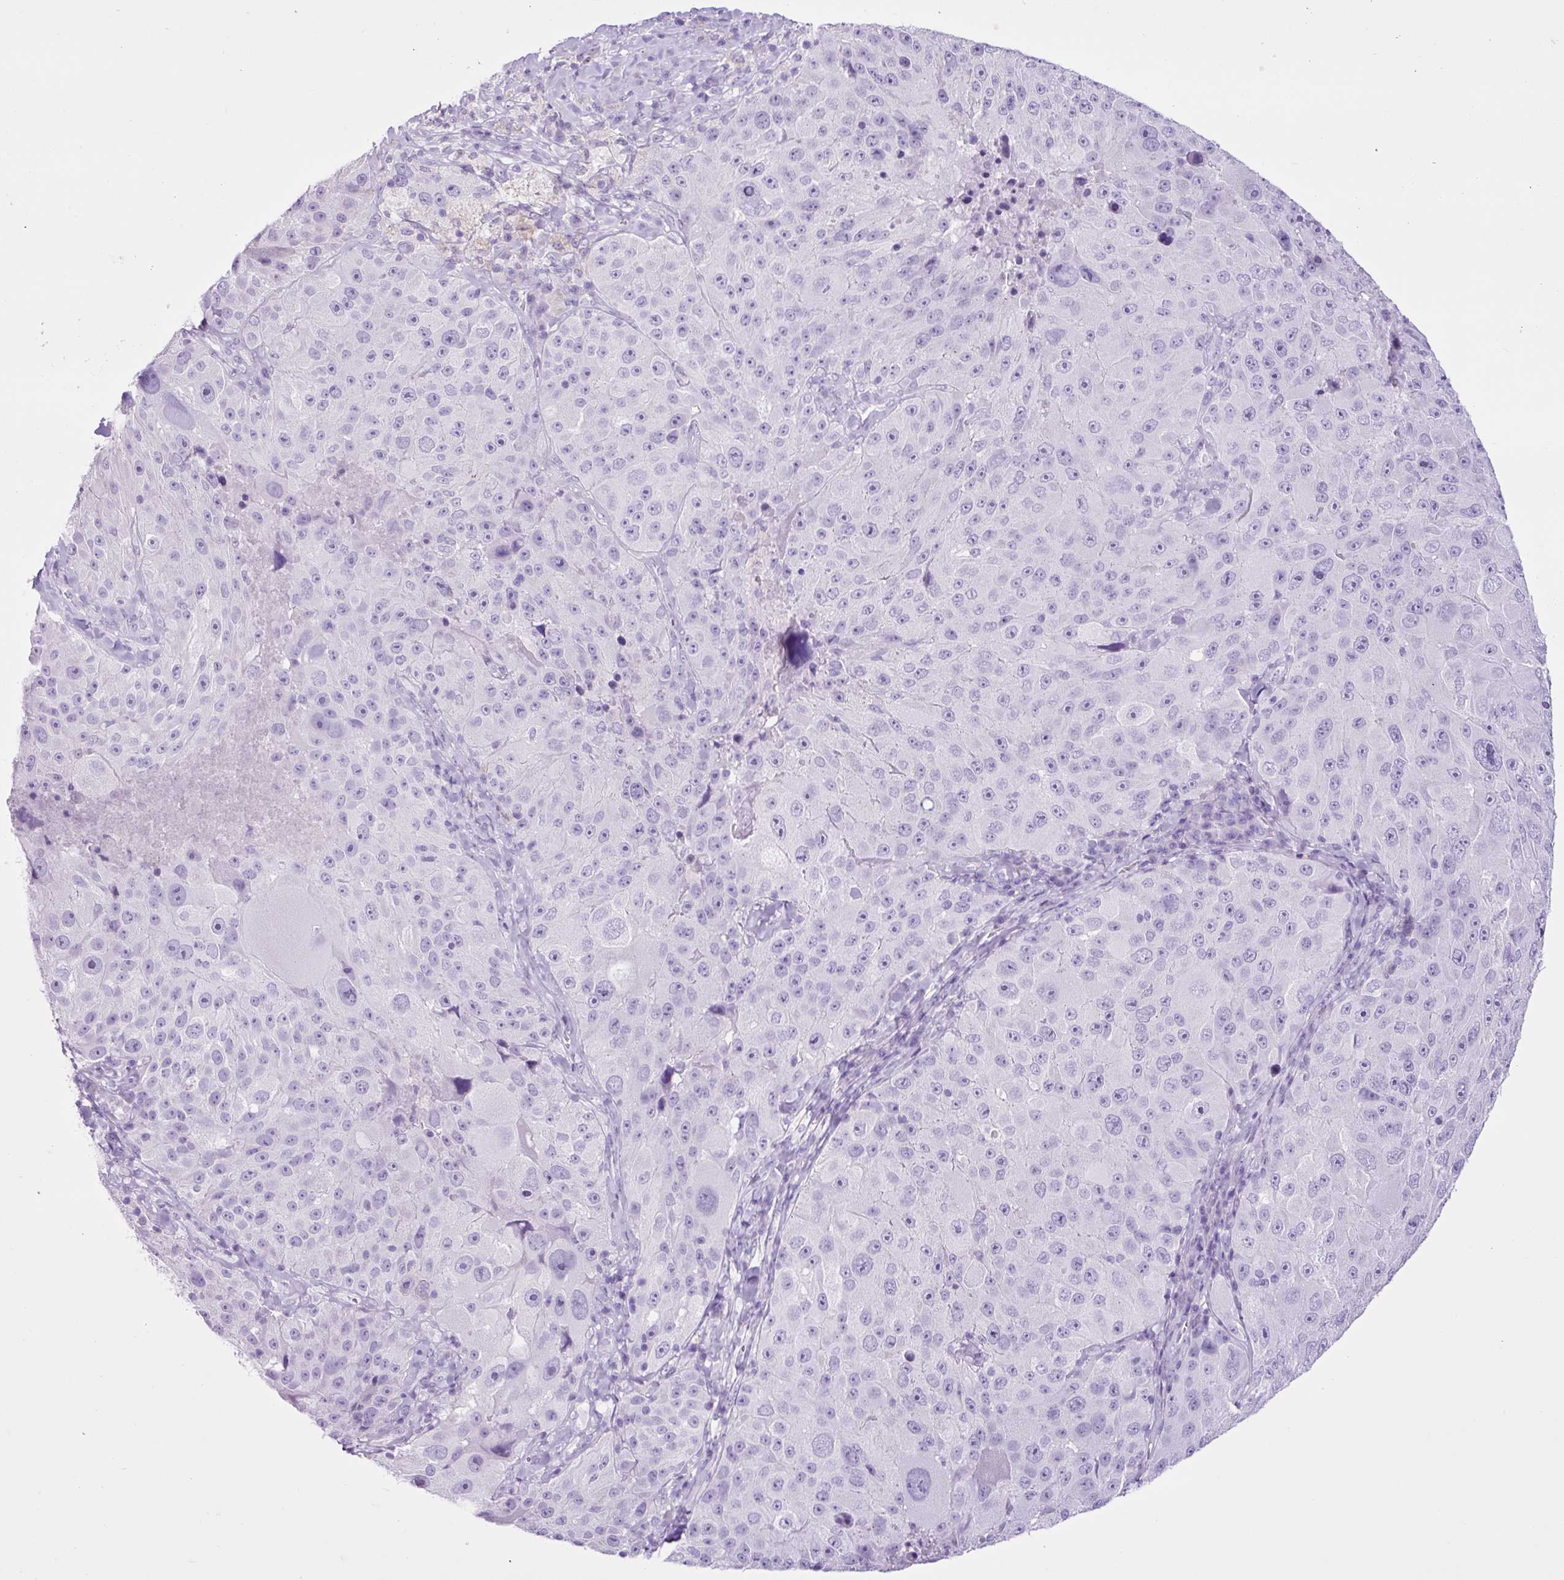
{"staining": {"intensity": "negative", "quantity": "none", "location": "none"}, "tissue": "melanoma", "cell_type": "Tumor cells", "image_type": "cancer", "snomed": [{"axis": "morphology", "description": "Malignant melanoma, Metastatic site"}, {"axis": "topography", "description": "Lymph node"}], "caption": "Protein analysis of melanoma exhibits no significant positivity in tumor cells.", "gene": "PGR", "patient": {"sex": "male", "age": 62}}